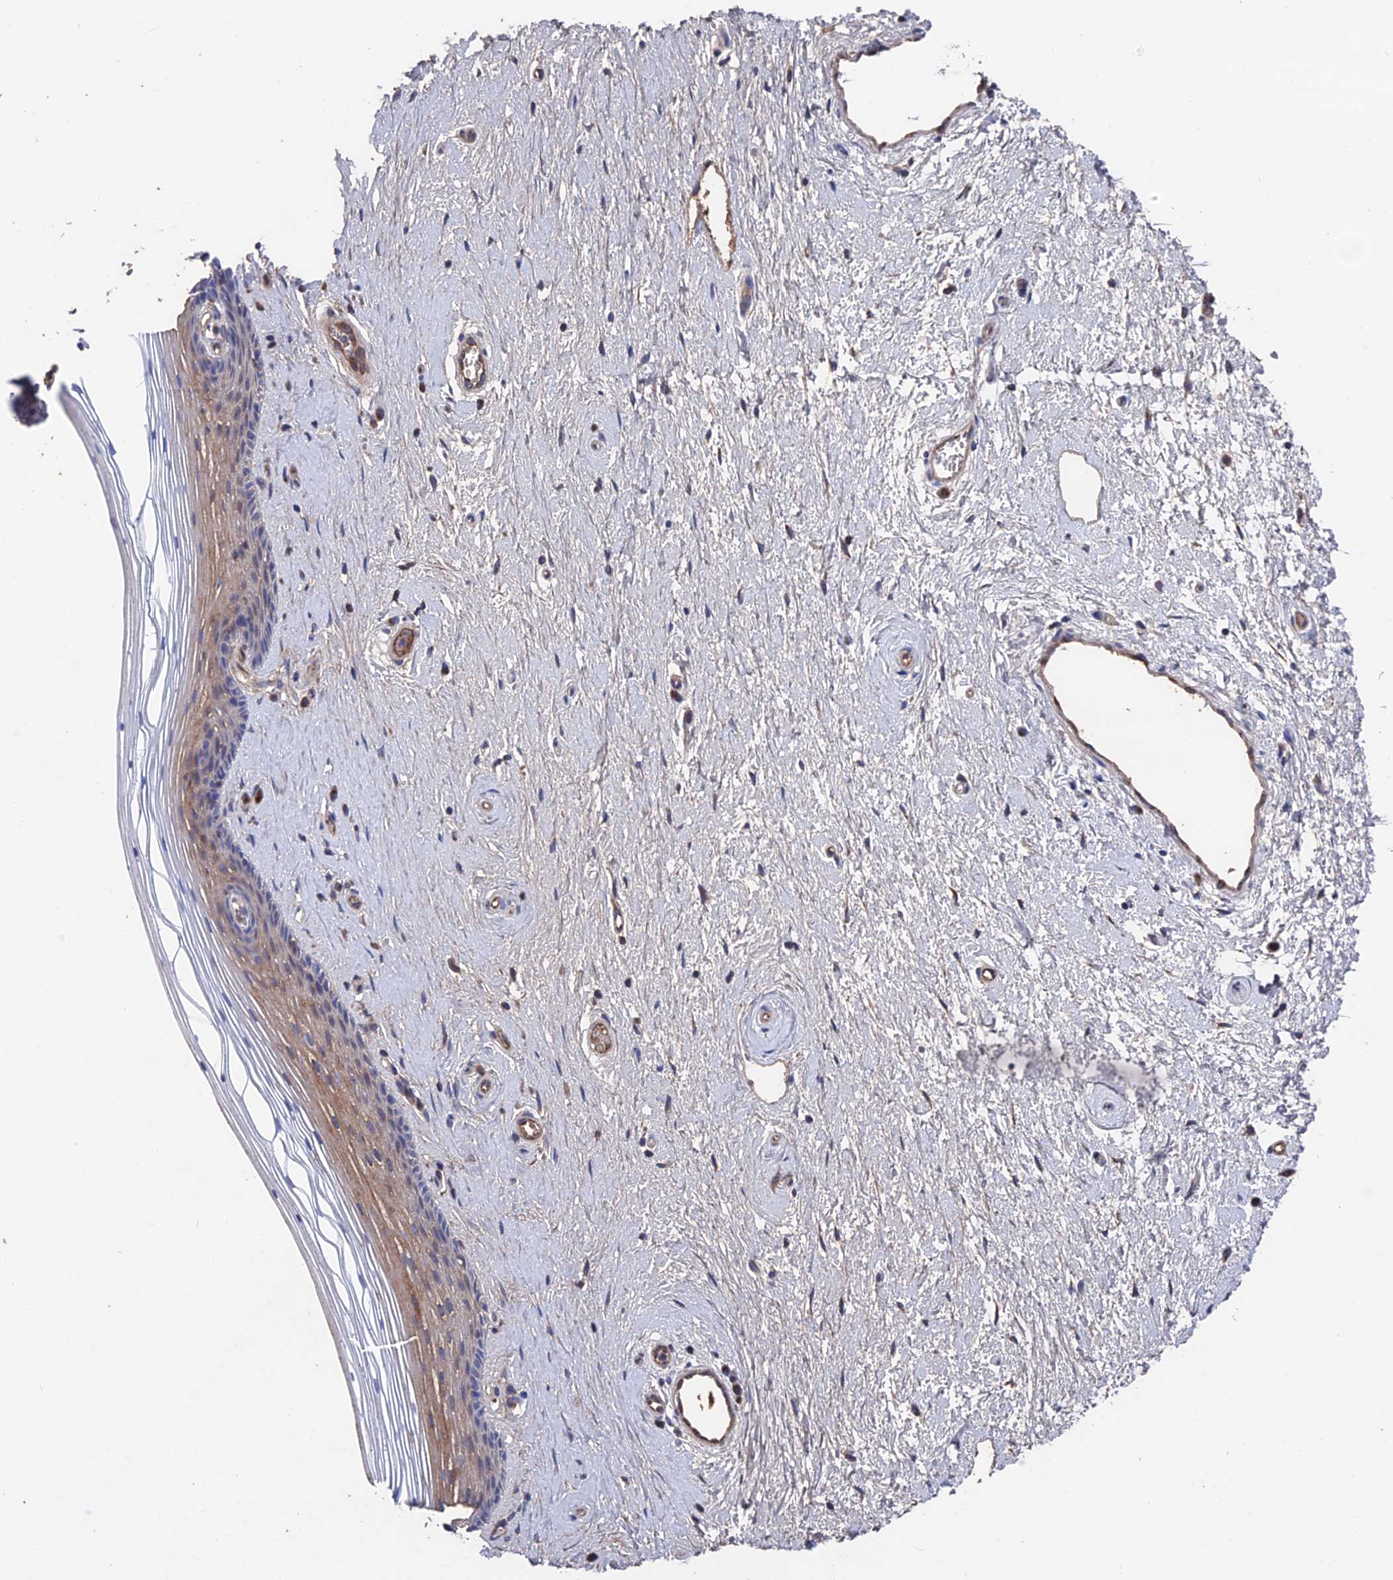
{"staining": {"intensity": "moderate", "quantity": "25%-75%", "location": "cytoplasmic/membranous"}, "tissue": "vagina", "cell_type": "Squamous epithelial cells", "image_type": "normal", "snomed": [{"axis": "morphology", "description": "Normal tissue, NOS"}, {"axis": "topography", "description": "Vagina"}], "caption": "Protein expression analysis of unremarkable human vagina reveals moderate cytoplasmic/membranous expression in approximately 25%-75% of squamous epithelial cells. (Brightfield microscopy of DAB IHC at high magnification).", "gene": "HPF1", "patient": {"sex": "female", "age": 46}}